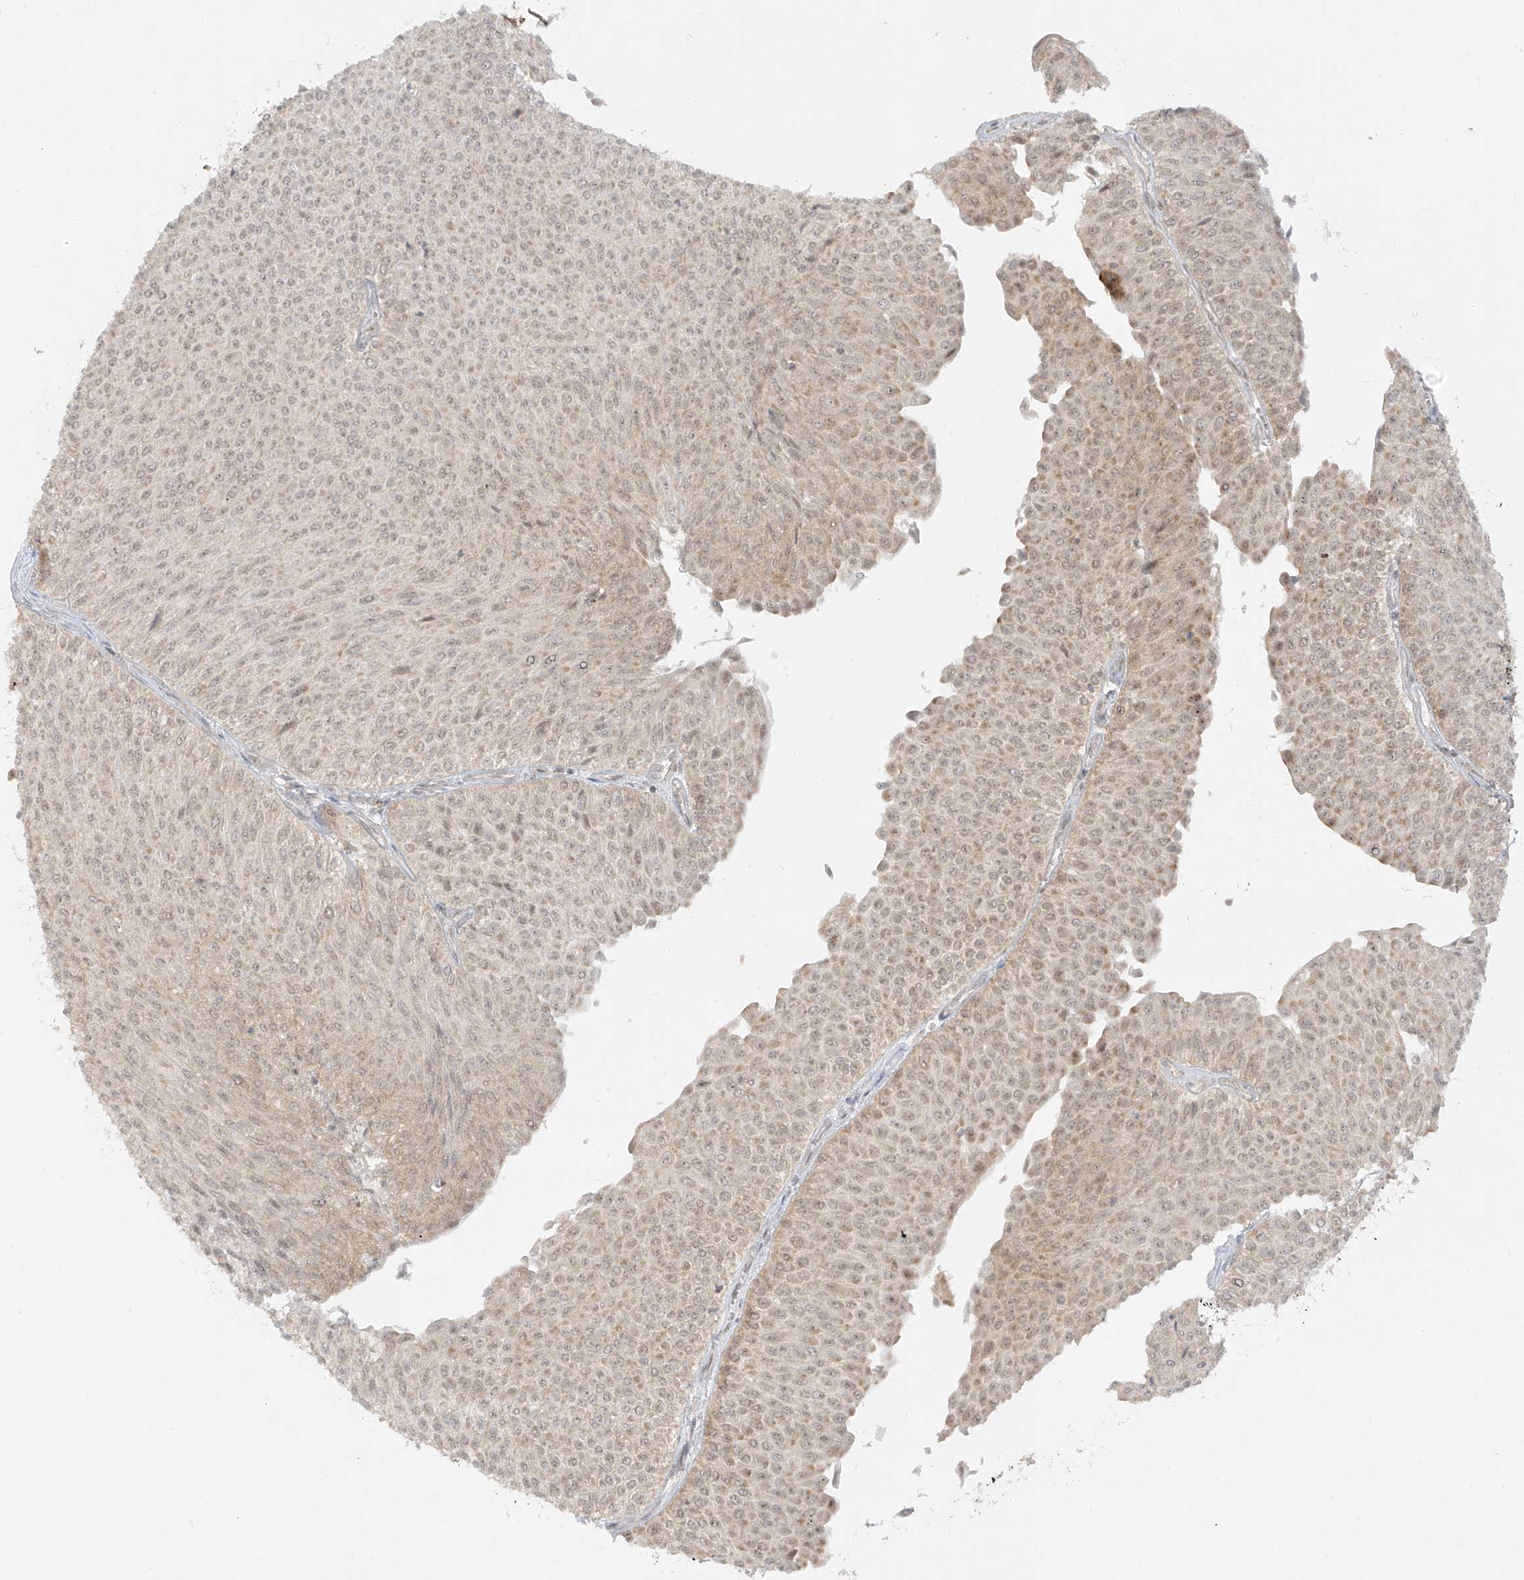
{"staining": {"intensity": "weak", "quantity": ">75%", "location": "cytoplasmic/membranous,nuclear"}, "tissue": "urothelial cancer", "cell_type": "Tumor cells", "image_type": "cancer", "snomed": [{"axis": "morphology", "description": "Urothelial carcinoma, Low grade"}, {"axis": "topography", "description": "Urinary bladder"}], "caption": "Immunohistochemical staining of human urothelial cancer displays low levels of weak cytoplasmic/membranous and nuclear positivity in approximately >75% of tumor cells. The protein of interest is shown in brown color, while the nuclei are stained blue.", "gene": "MIPEP", "patient": {"sex": "male", "age": 78}}